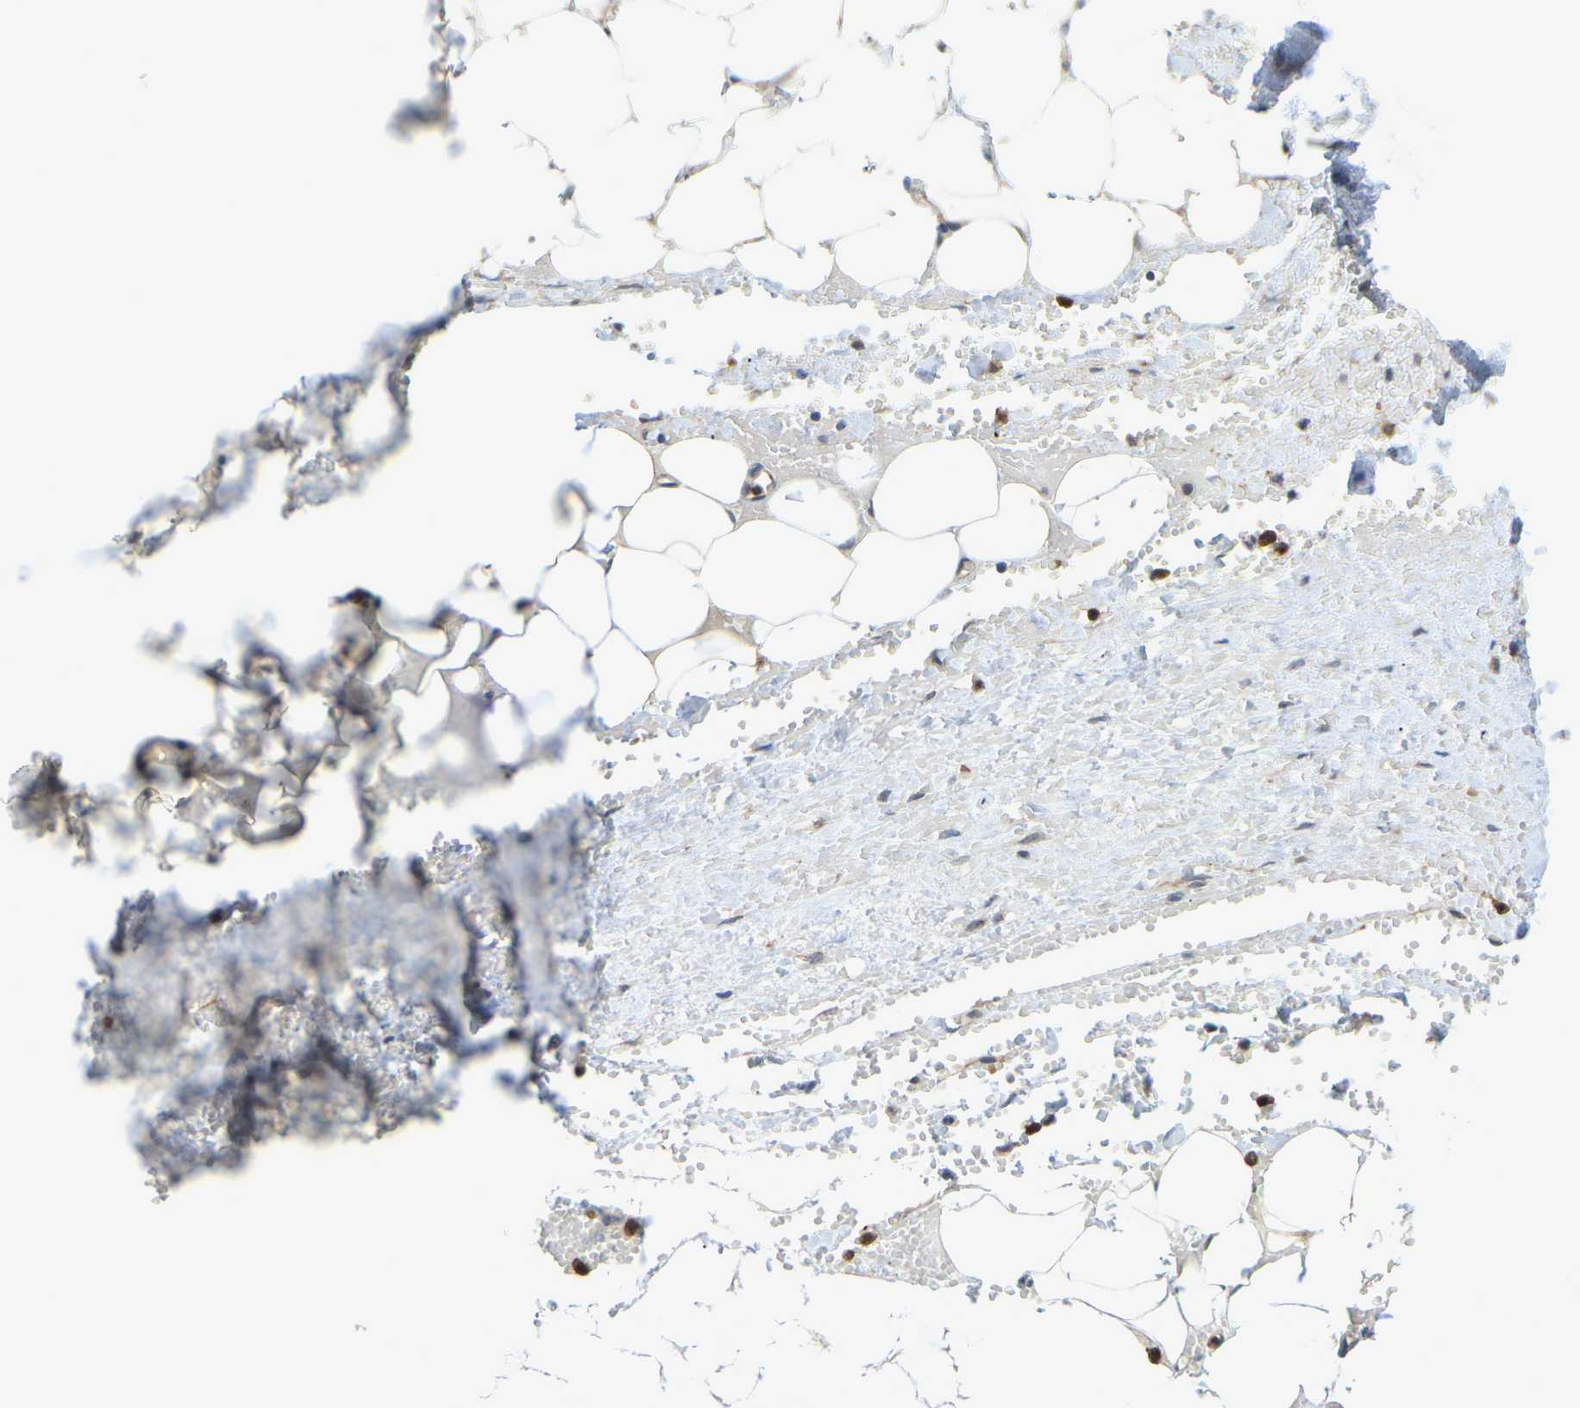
{"staining": {"intensity": "negative", "quantity": "none", "location": "none"}, "tissue": "adipose tissue", "cell_type": "Adipocytes", "image_type": "normal", "snomed": [{"axis": "morphology", "description": "Normal tissue, NOS"}, {"axis": "topography", "description": "Soft tissue"}, {"axis": "topography", "description": "Vascular tissue"}], "caption": "DAB (3,3'-diaminobenzidine) immunohistochemical staining of normal human adipose tissue demonstrates no significant staining in adipocytes. (DAB (3,3'-diaminobenzidine) immunohistochemistry visualized using brightfield microscopy, high magnification).", "gene": "SERPINB5", "patient": {"sex": "female", "age": 35}}